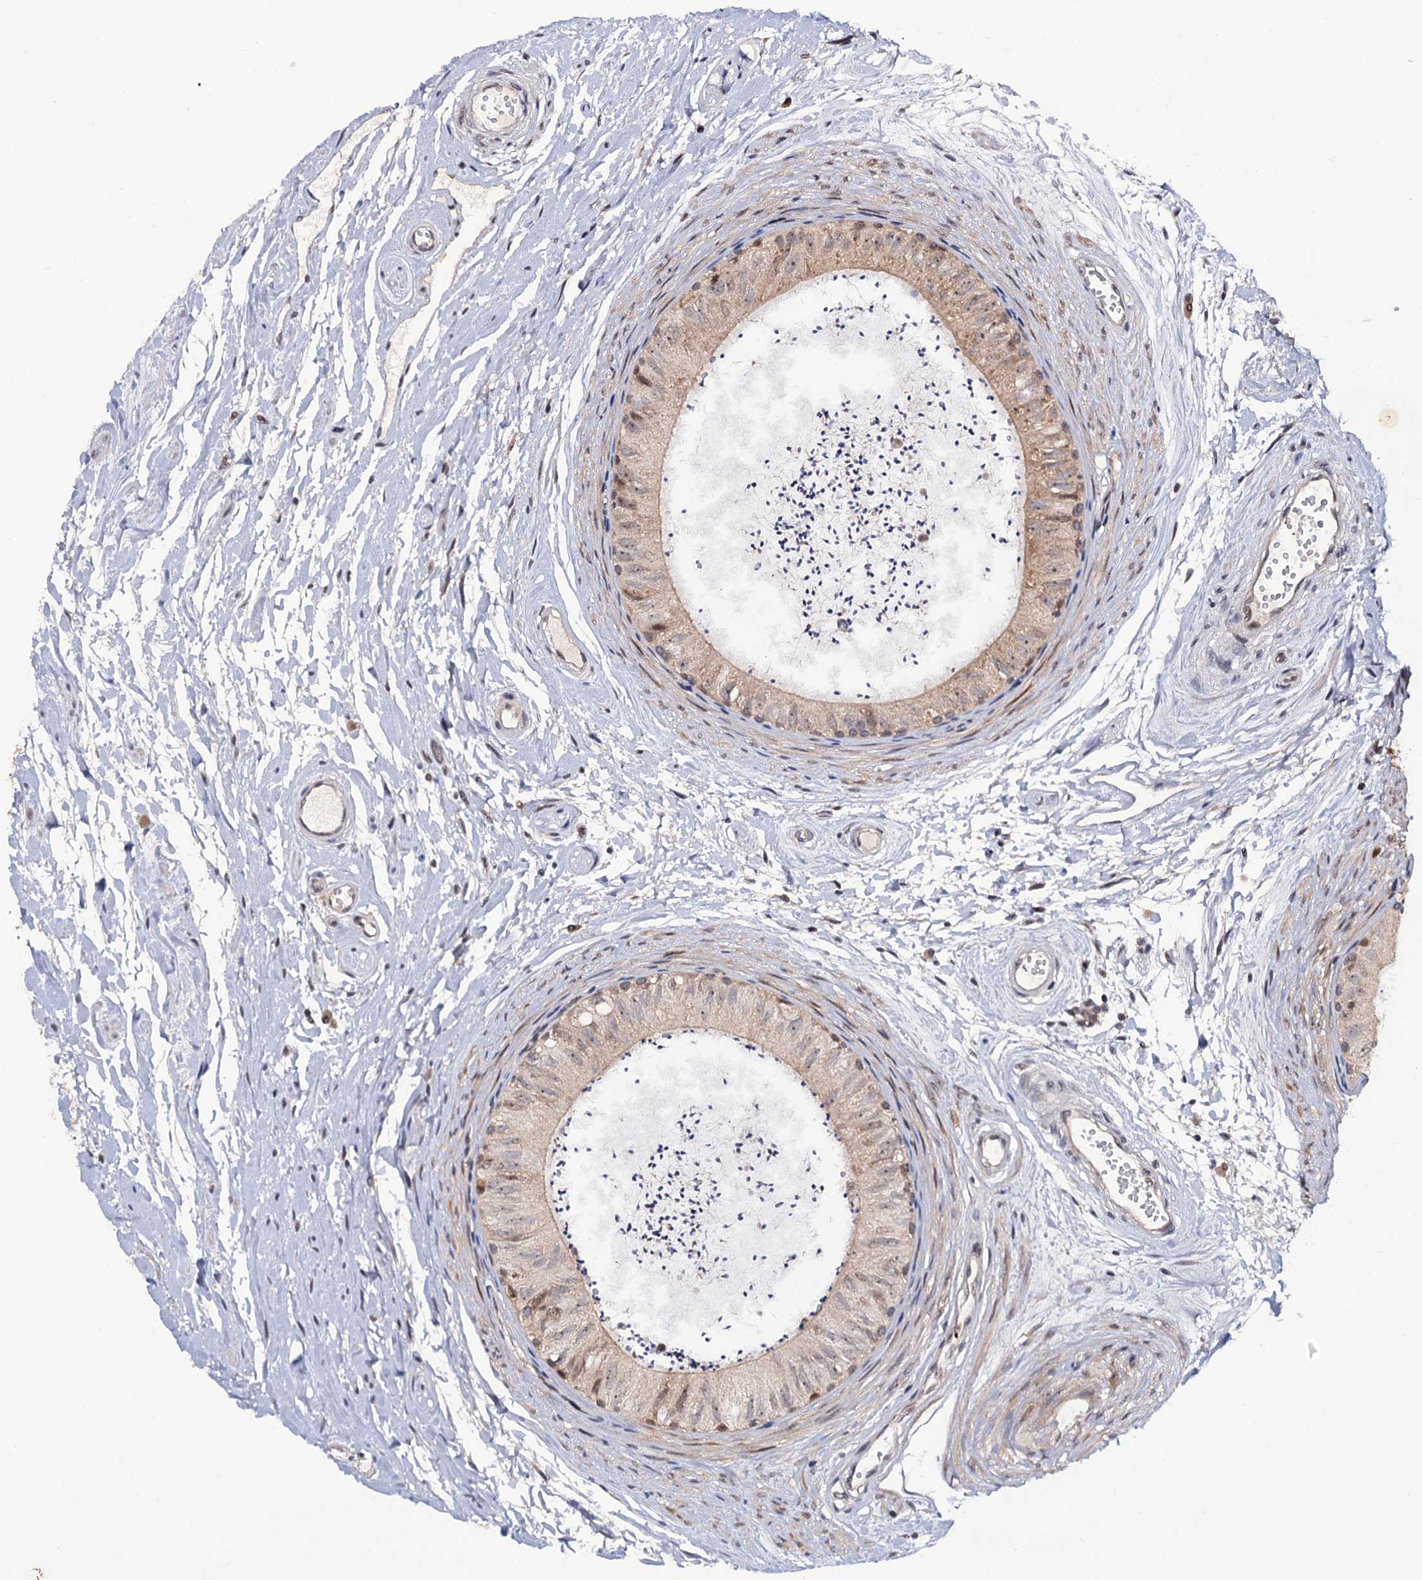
{"staining": {"intensity": "weak", "quantity": ">75%", "location": "cytoplasmic/membranous"}, "tissue": "epididymis", "cell_type": "Glandular cells", "image_type": "normal", "snomed": [{"axis": "morphology", "description": "Normal tissue, NOS"}, {"axis": "topography", "description": "Epididymis"}], "caption": "Approximately >75% of glandular cells in normal epididymis demonstrate weak cytoplasmic/membranous protein expression as visualized by brown immunohistochemical staining.", "gene": "LRRC63", "patient": {"sex": "male", "age": 56}}